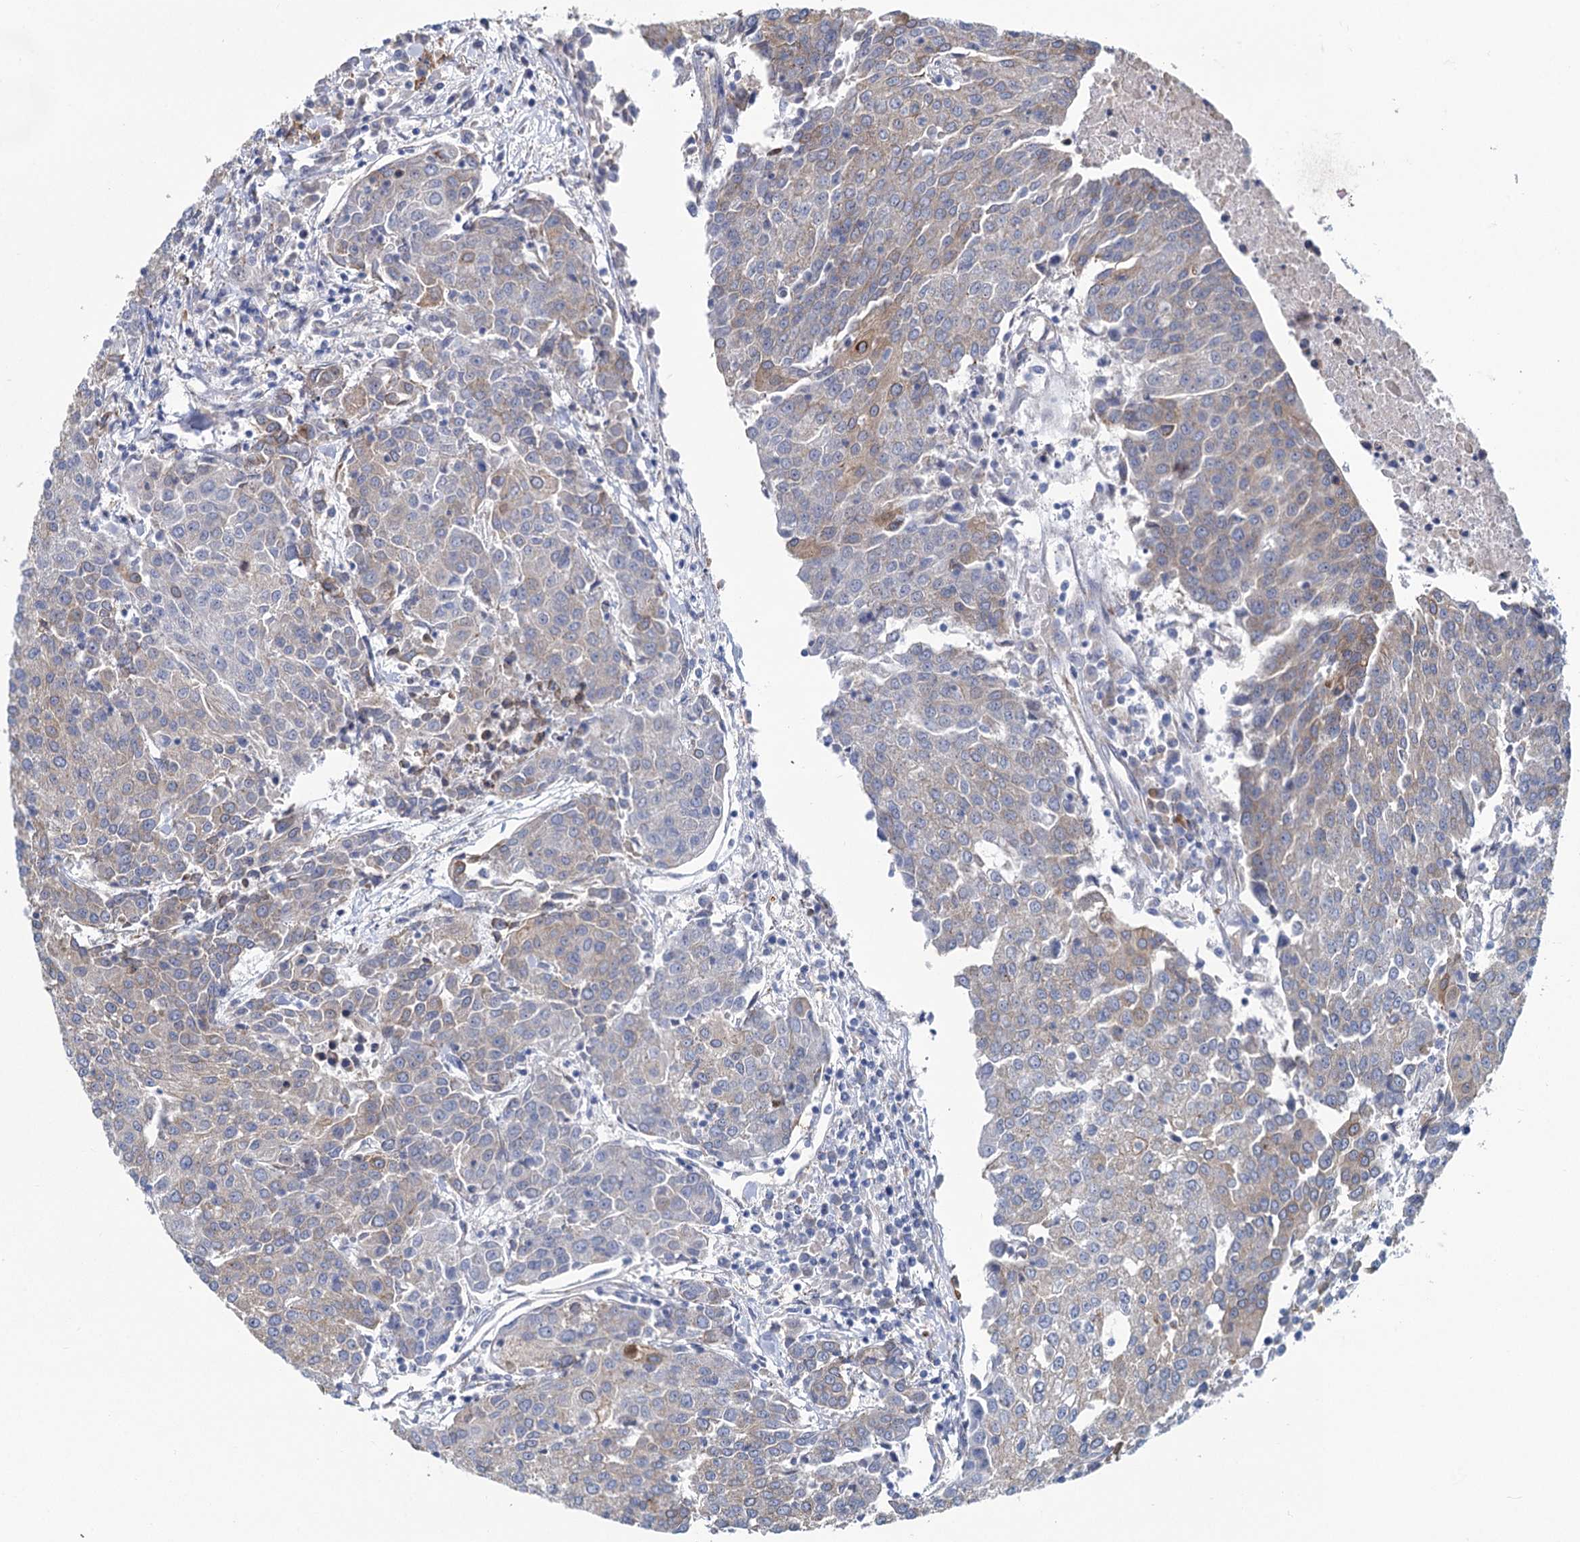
{"staining": {"intensity": "moderate", "quantity": "<25%", "location": "cytoplasmic/membranous"}, "tissue": "urothelial cancer", "cell_type": "Tumor cells", "image_type": "cancer", "snomed": [{"axis": "morphology", "description": "Urothelial carcinoma, High grade"}, {"axis": "topography", "description": "Urinary bladder"}], "caption": "Urothelial cancer was stained to show a protein in brown. There is low levels of moderate cytoplasmic/membranous positivity in about <25% of tumor cells.", "gene": "PRSS35", "patient": {"sex": "female", "age": 85}}